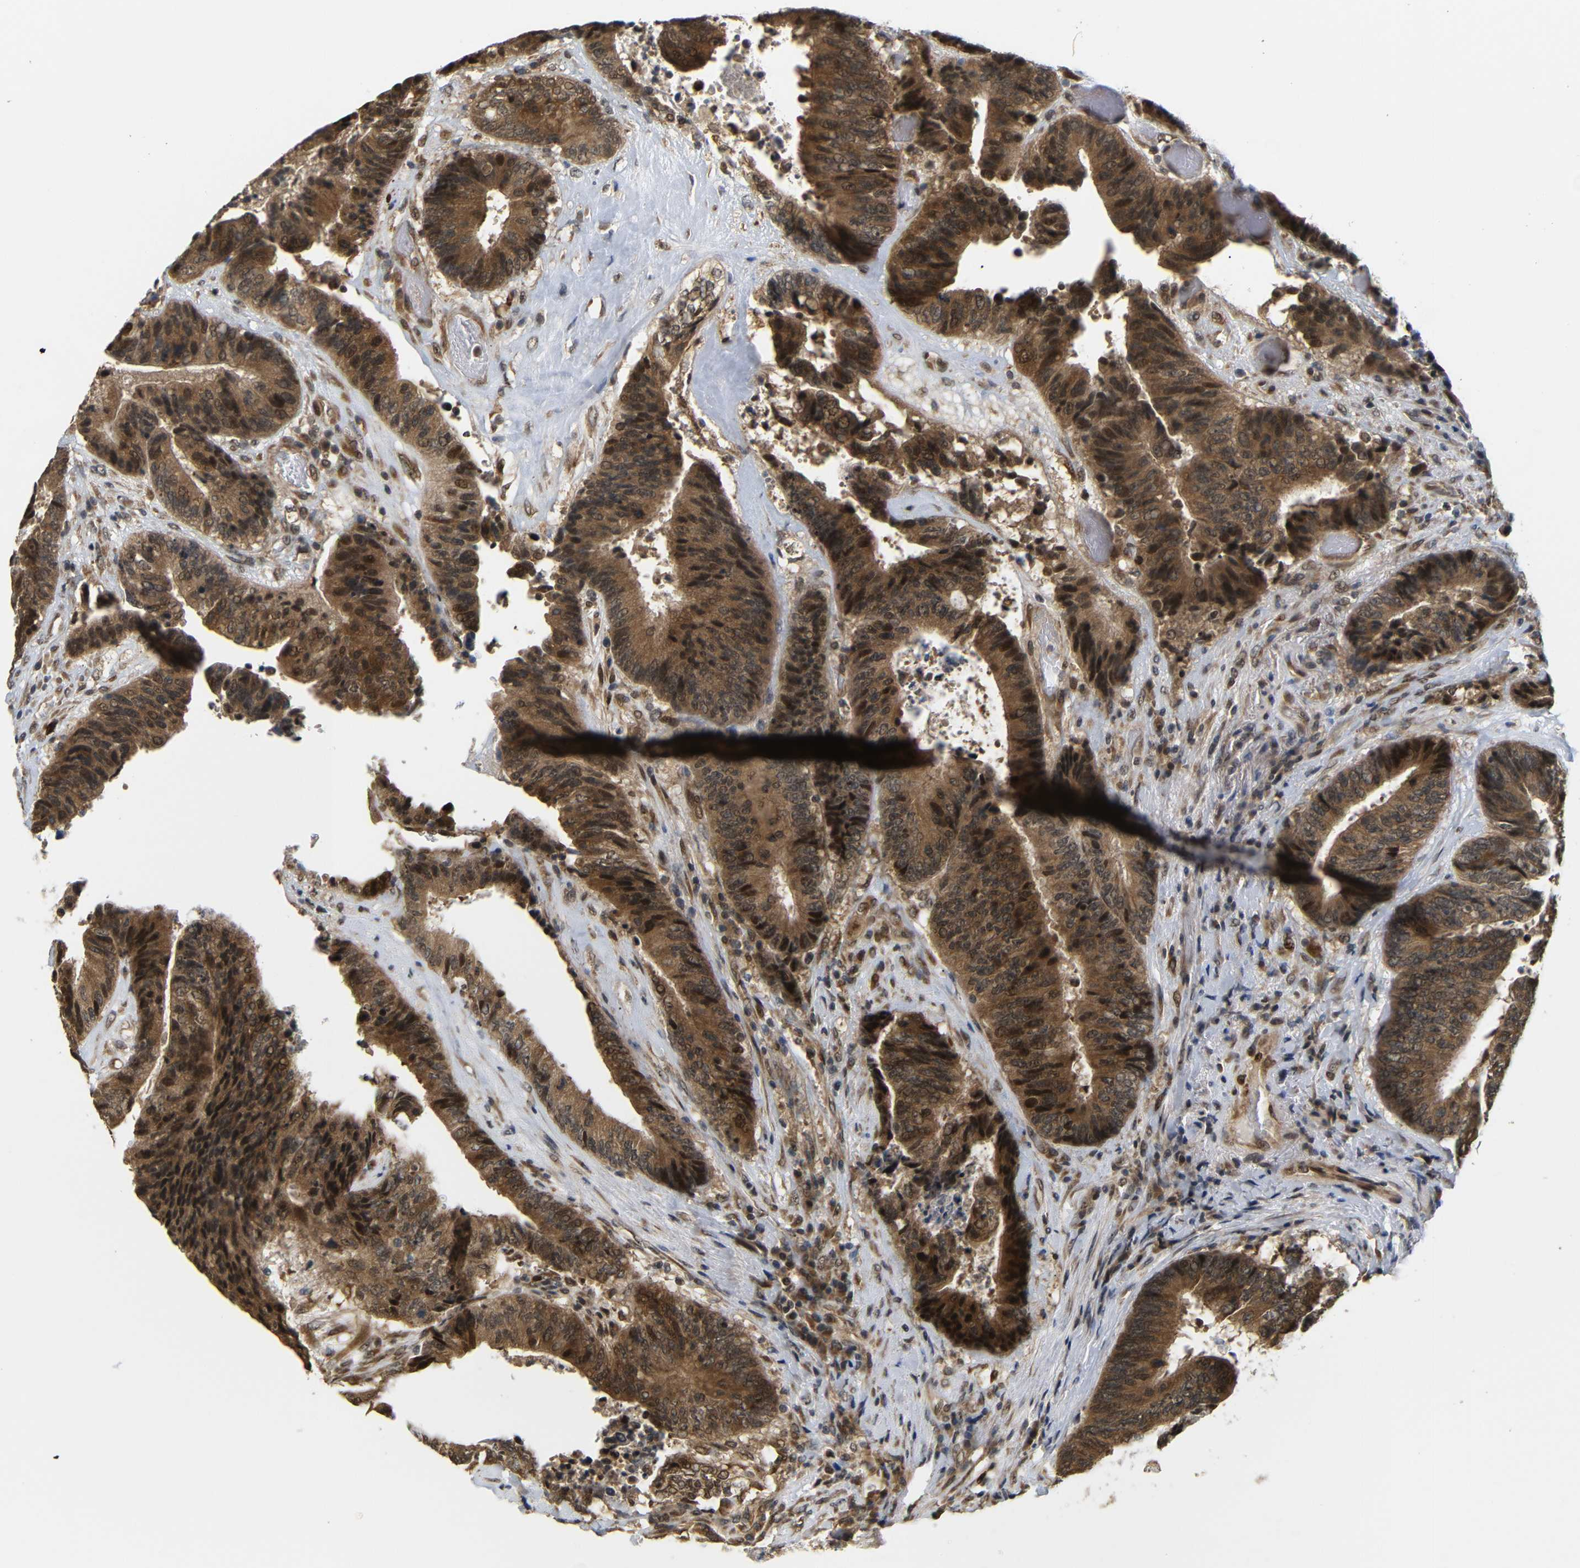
{"staining": {"intensity": "moderate", "quantity": ">75%", "location": "cytoplasmic/membranous,nuclear"}, "tissue": "colorectal cancer", "cell_type": "Tumor cells", "image_type": "cancer", "snomed": [{"axis": "morphology", "description": "Adenocarcinoma, NOS"}, {"axis": "topography", "description": "Rectum"}], "caption": "A medium amount of moderate cytoplasmic/membranous and nuclear positivity is appreciated in about >75% of tumor cells in colorectal adenocarcinoma tissue.", "gene": "GJA5", "patient": {"sex": "male", "age": 72}}